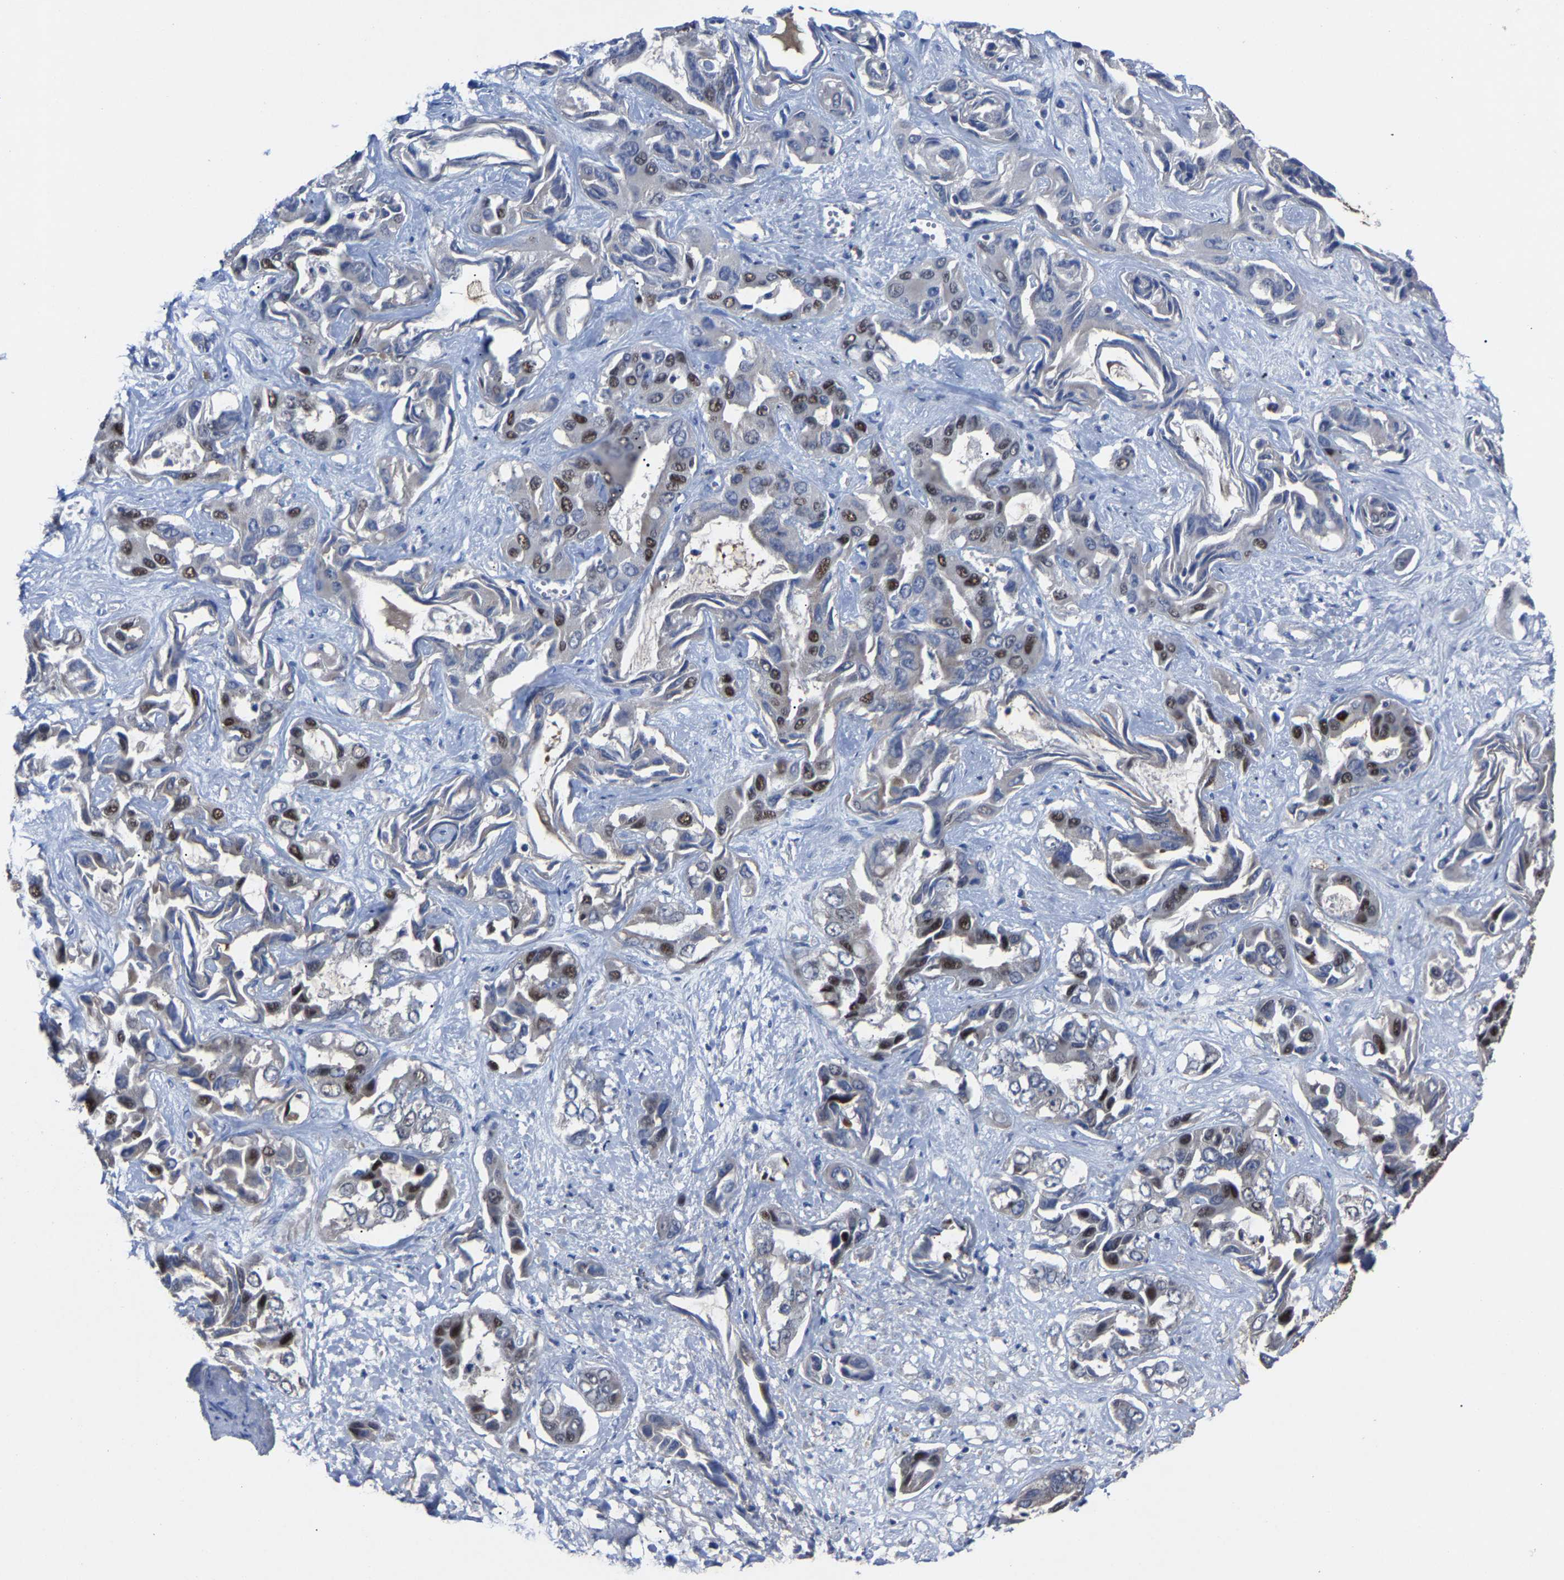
{"staining": {"intensity": "moderate", "quantity": "25%-75%", "location": "nuclear"}, "tissue": "liver cancer", "cell_type": "Tumor cells", "image_type": "cancer", "snomed": [{"axis": "morphology", "description": "Cholangiocarcinoma"}, {"axis": "topography", "description": "Liver"}], "caption": "Human liver cancer (cholangiocarcinoma) stained for a protein (brown) shows moderate nuclear positive expression in approximately 25%-75% of tumor cells.", "gene": "LSM8", "patient": {"sex": "female", "age": 52}}